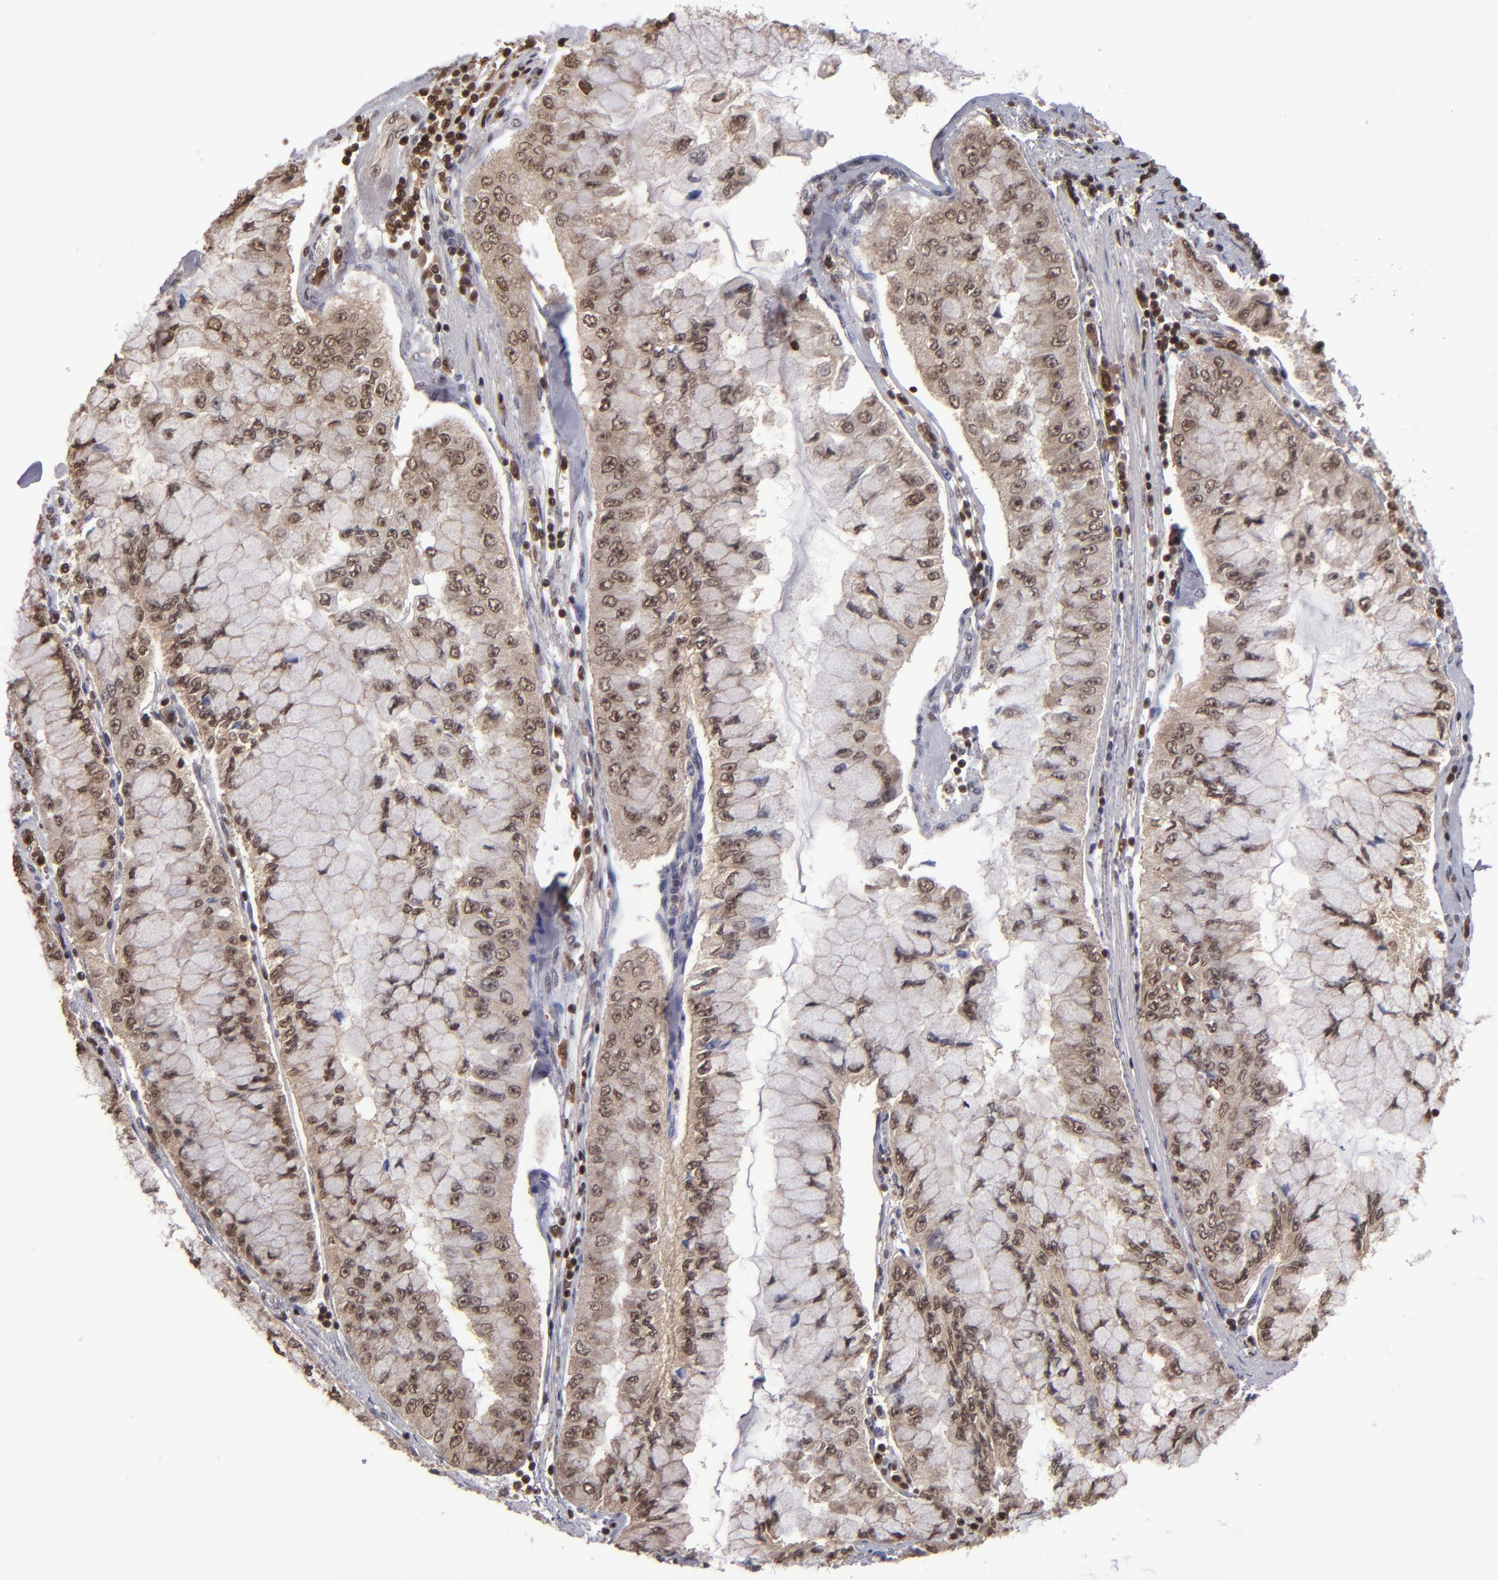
{"staining": {"intensity": "moderate", "quantity": ">75%", "location": "cytoplasmic/membranous,nuclear"}, "tissue": "liver cancer", "cell_type": "Tumor cells", "image_type": "cancer", "snomed": [{"axis": "morphology", "description": "Cholangiocarcinoma"}, {"axis": "topography", "description": "Liver"}], "caption": "Protein staining of liver cholangiocarcinoma tissue displays moderate cytoplasmic/membranous and nuclear staining in approximately >75% of tumor cells. (Brightfield microscopy of DAB IHC at high magnification).", "gene": "GRB2", "patient": {"sex": "female", "age": 79}}